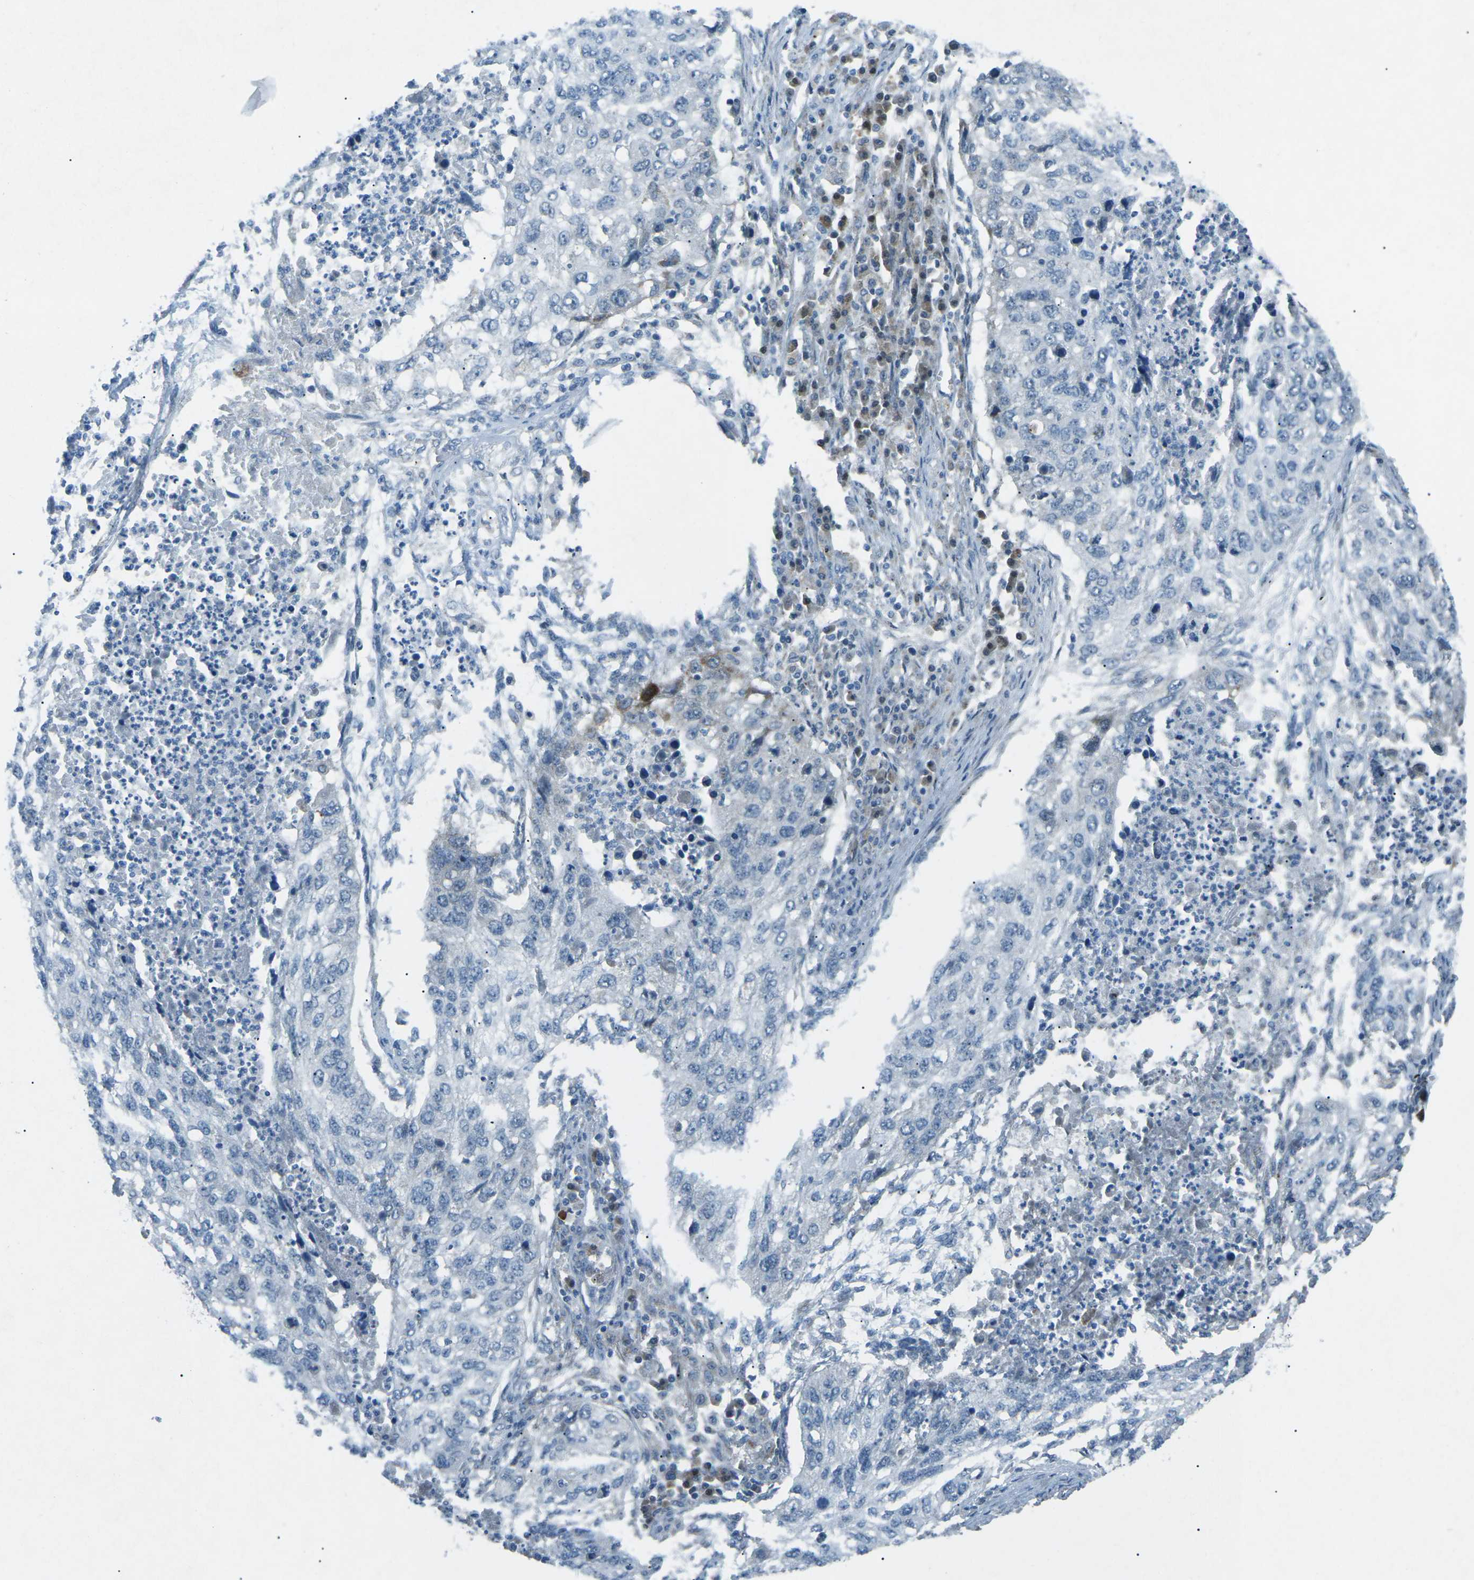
{"staining": {"intensity": "negative", "quantity": "none", "location": "none"}, "tissue": "lung cancer", "cell_type": "Tumor cells", "image_type": "cancer", "snomed": [{"axis": "morphology", "description": "Squamous cell carcinoma, NOS"}, {"axis": "topography", "description": "Lung"}], "caption": "DAB immunohistochemical staining of squamous cell carcinoma (lung) exhibits no significant staining in tumor cells.", "gene": "PRKCA", "patient": {"sex": "female", "age": 63}}